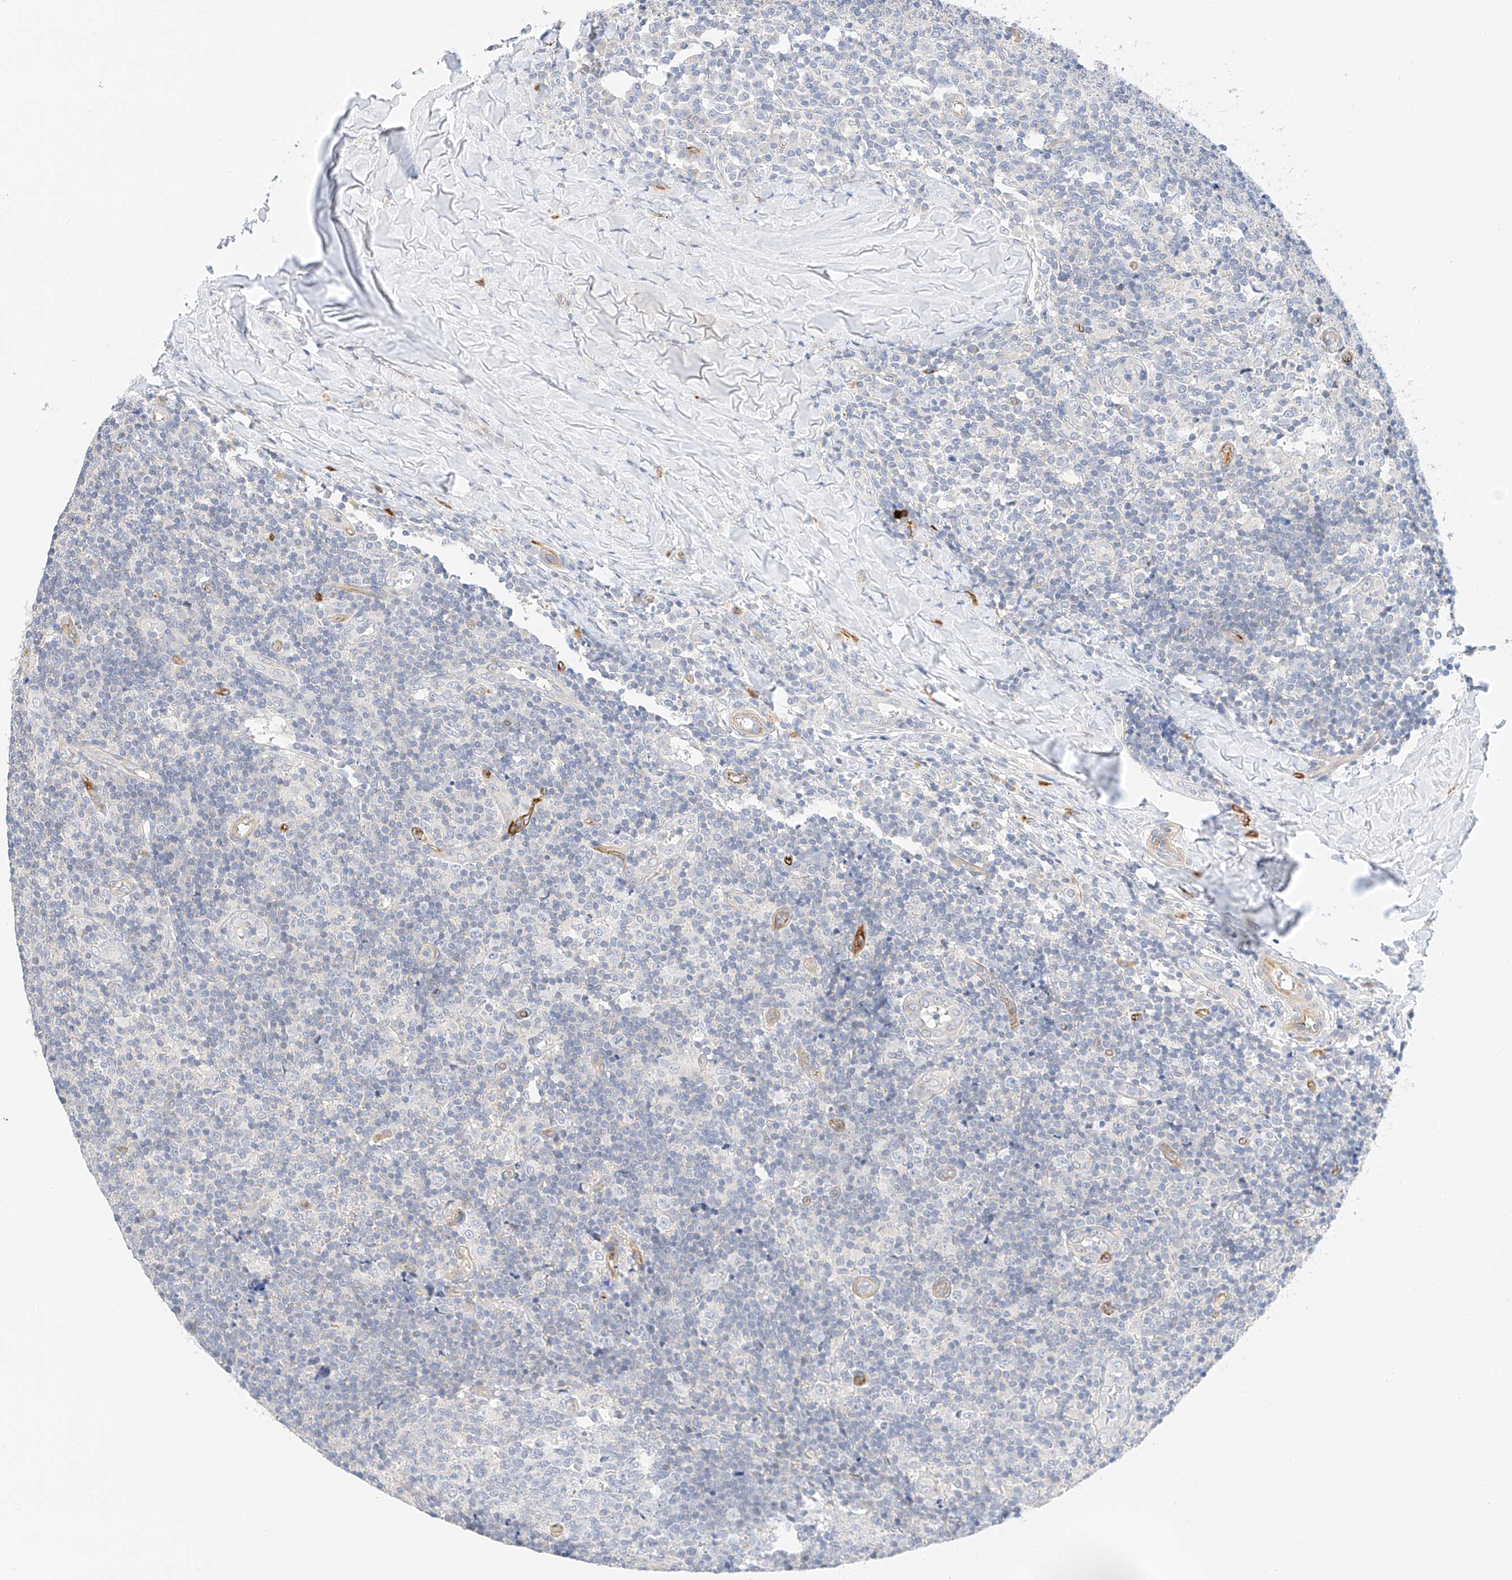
{"staining": {"intensity": "negative", "quantity": "none", "location": "none"}, "tissue": "tonsil", "cell_type": "Germinal center cells", "image_type": "normal", "snomed": [{"axis": "morphology", "description": "Normal tissue, NOS"}, {"axis": "topography", "description": "Tonsil"}], "caption": "Germinal center cells are negative for brown protein staining in normal tonsil. Brightfield microscopy of immunohistochemistry (IHC) stained with DAB (3,3'-diaminobenzidine) (brown) and hematoxylin (blue), captured at high magnification.", "gene": "CDCP2", "patient": {"sex": "female", "age": 19}}